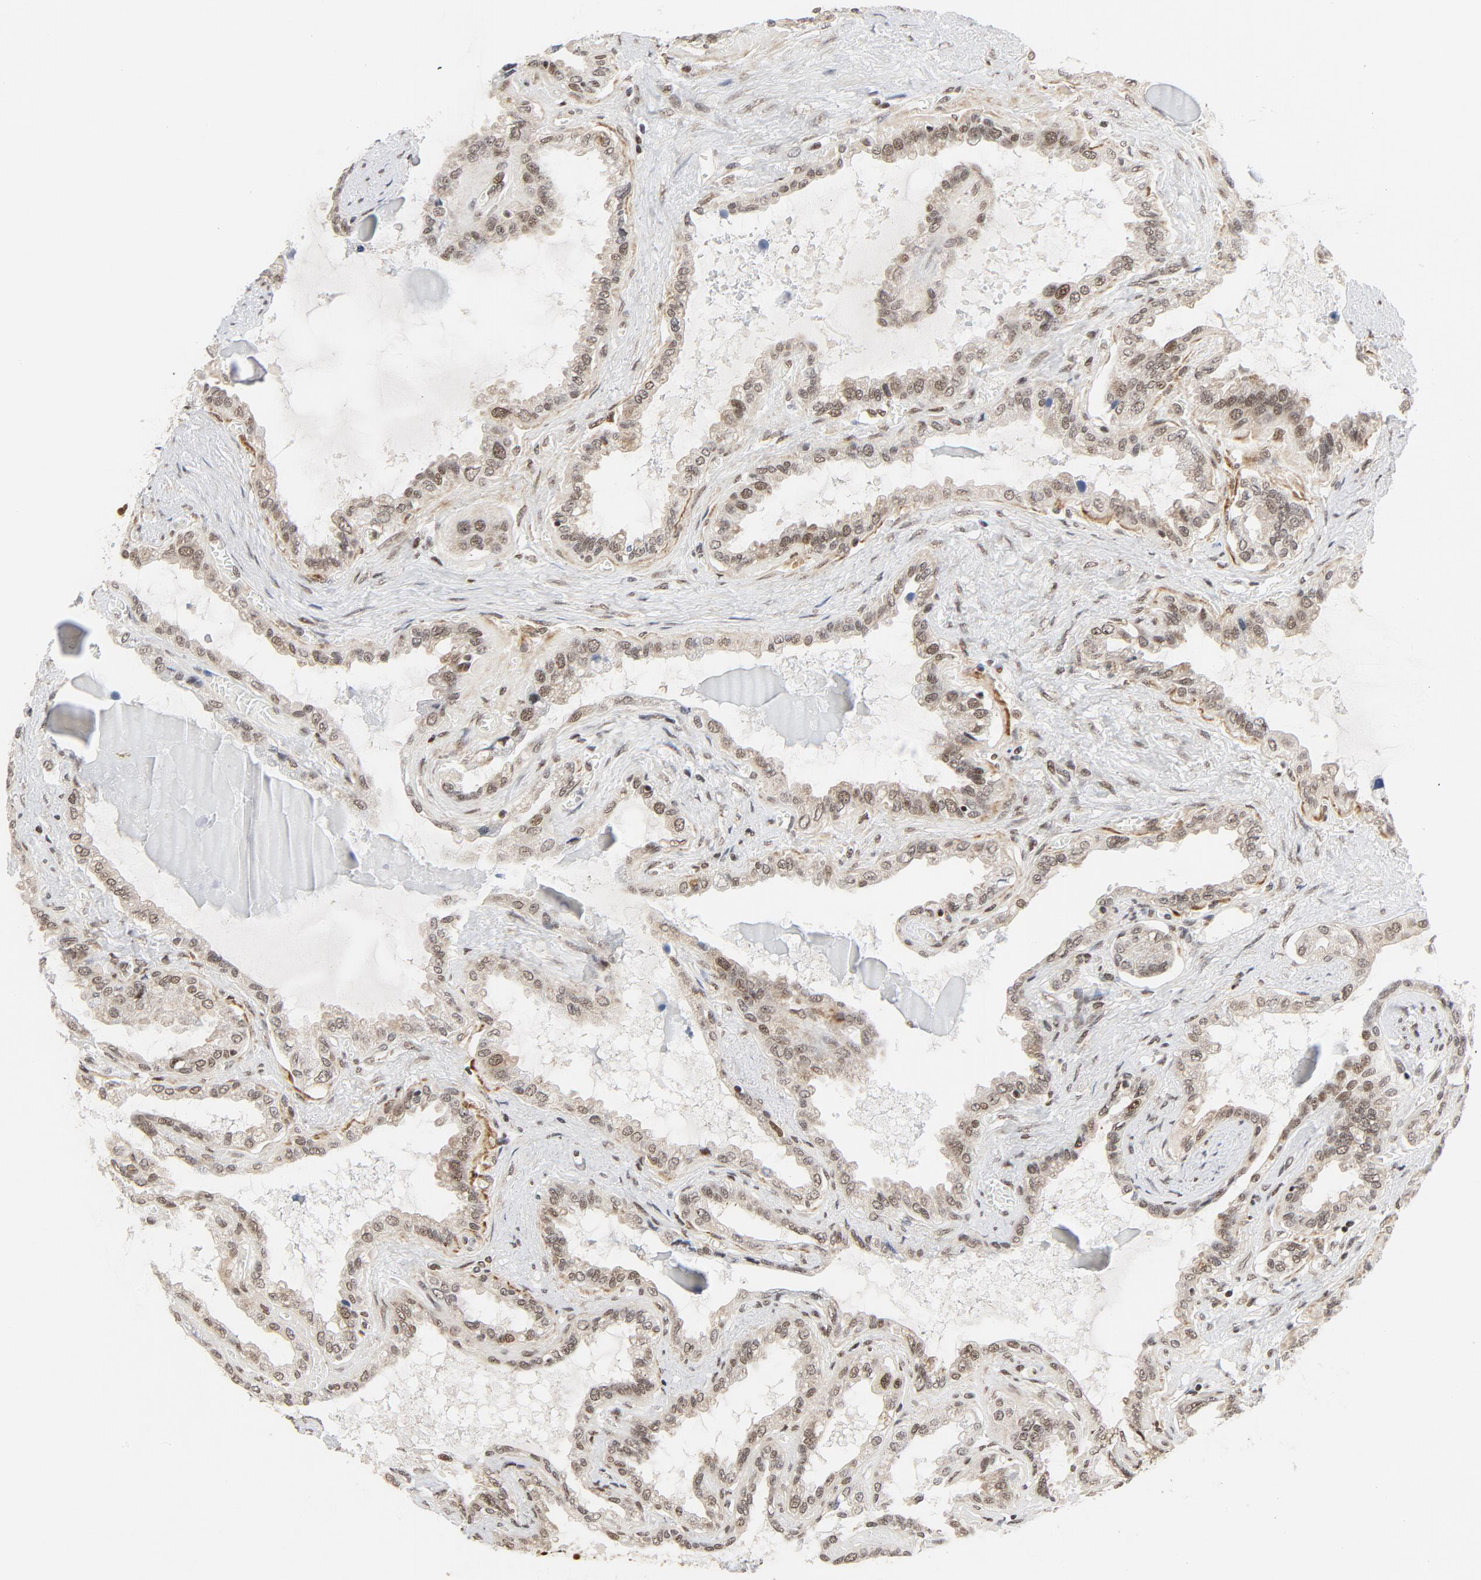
{"staining": {"intensity": "moderate", "quantity": ">75%", "location": "nuclear"}, "tissue": "seminal vesicle", "cell_type": "Glandular cells", "image_type": "normal", "snomed": [{"axis": "morphology", "description": "Normal tissue, NOS"}, {"axis": "morphology", "description": "Inflammation, NOS"}, {"axis": "topography", "description": "Urinary bladder"}, {"axis": "topography", "description": "Prostate"}, {"axis": "topography", "description": "Seminal veicle"}], "caption": "Moderate nuclear expression for a protein is present in about >75% of glandular cells of benign seminal vesicle using IHC.", "gene": "ERCC1", "patient": {"sex": "male", "age": 82}}